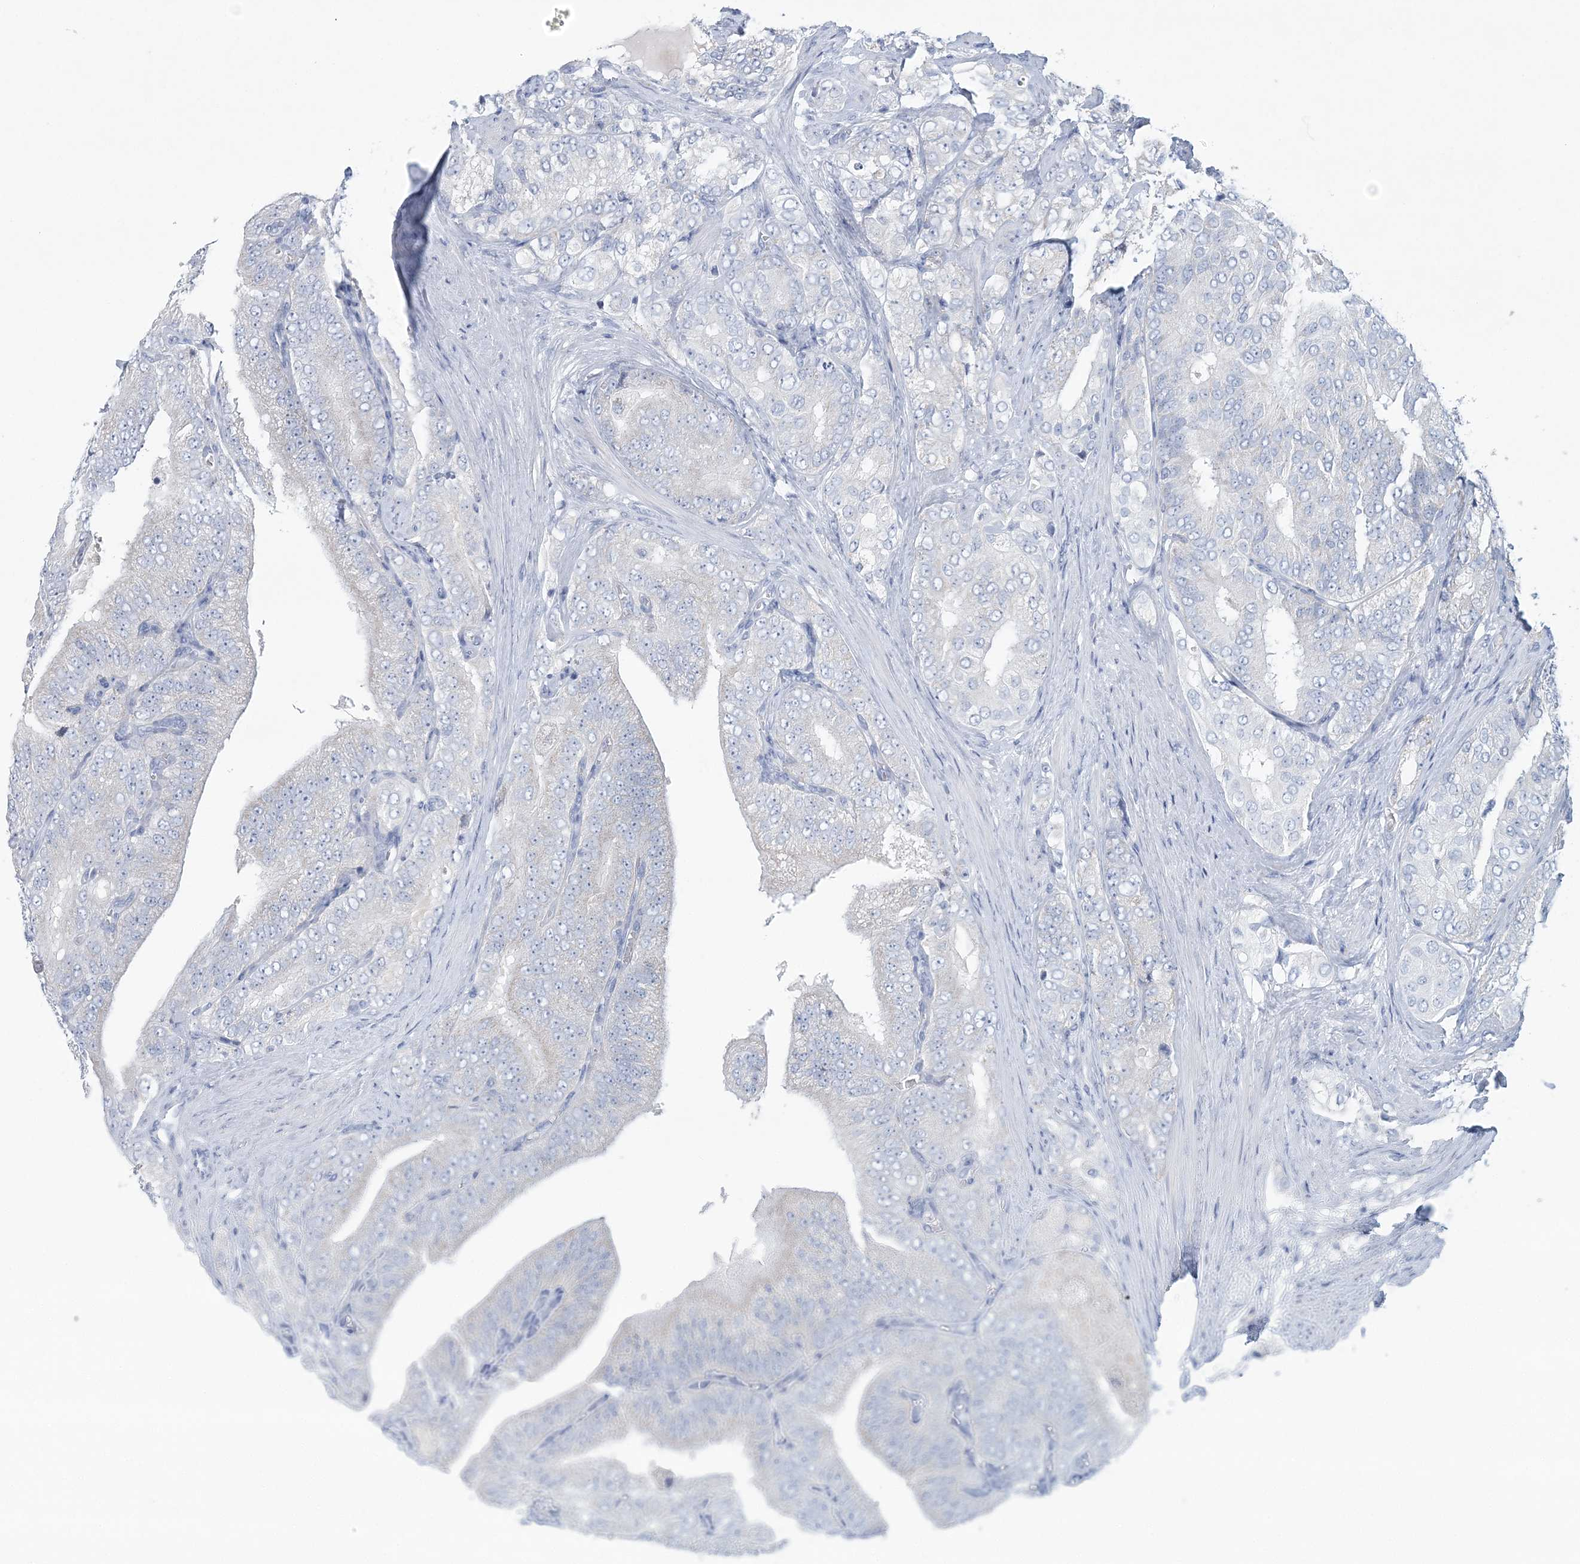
{"staining": {"intensity": "negative", "quantity": "none", "location": "none"}, "tissue": "prostate cancer", "cell_type": "Tumor cells", "image_type": "cancer", "snomed": [{"axis": "morphology", "description": "Adenocarcinoma, High grade"}, {"axis": "topography", "description": "Prostate"}], "caption": "Tumor cells show no significant protein expression in prostate cancer (high-grade adenocarcinoma). (DAB (3,3'-diaminobenzidine) immunohistochemistry visualized using brightfield microscopy, high magnification).", "gene": "NIPAL1", "patient": {"sex": "male", "age": 58}}